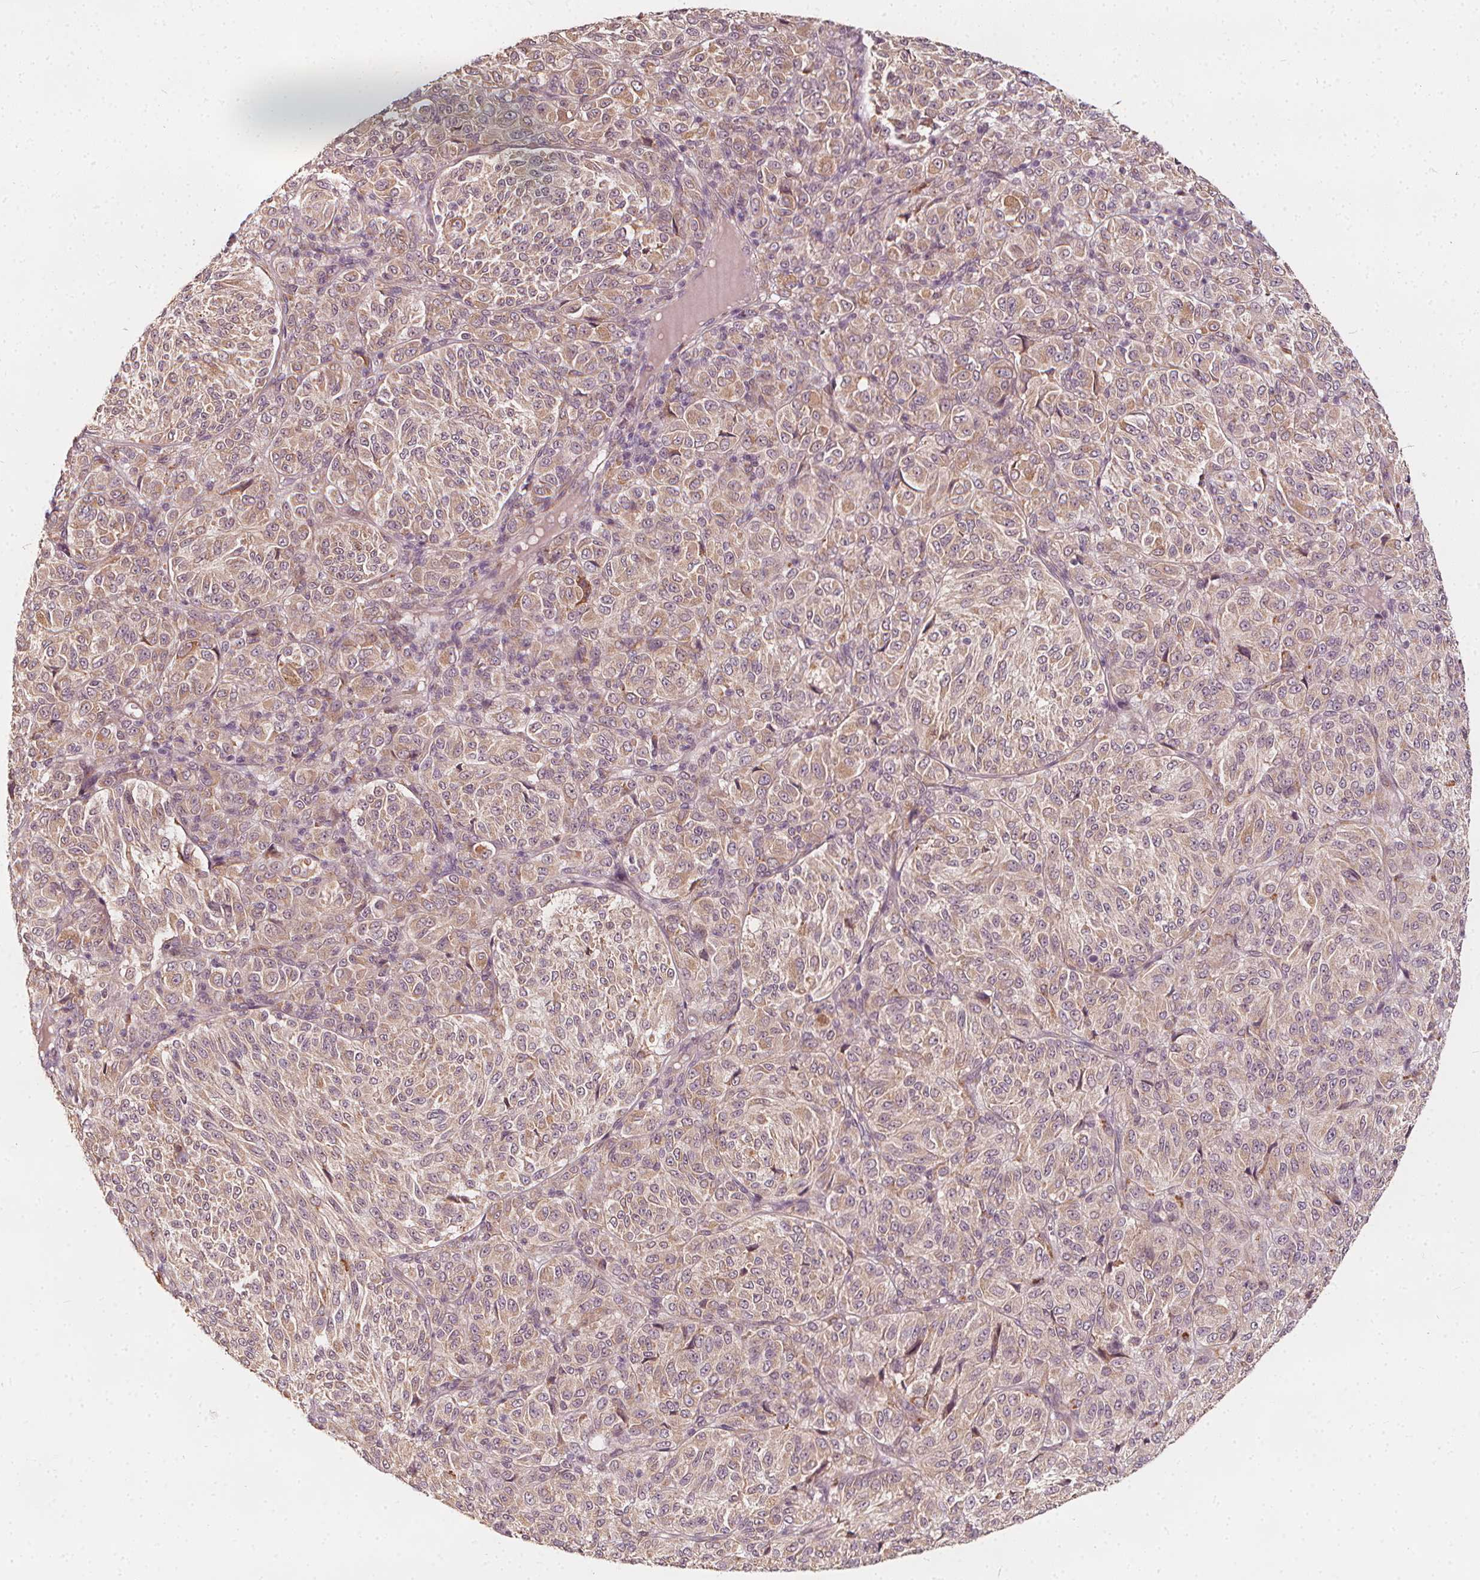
{"staining": {"intensity": "weak", "quantity": "25%-75%", "location": "cytoplasmic/membranous"}, "tissue": "melanoma", "cell_type": "Tumor cells", "image_type": "cancer", "snomed": [{"axis": "morphology", "description": "Malignant melanoma, Metastatic site"}, {"axis": "topography", "description": "Brain"}], "caption": "Weak cytoplasmic/membranous staining is identified in approximately 25%-75% of tumor cells in malignant melanoma (metastatic site). The staining is performed using DAB brown chromogen to label protein expression. The nuclei are counter-stained blue using hematoxylin.", "gene": "NPC1L1", "patient": {"sex": "female", "age": 56}}